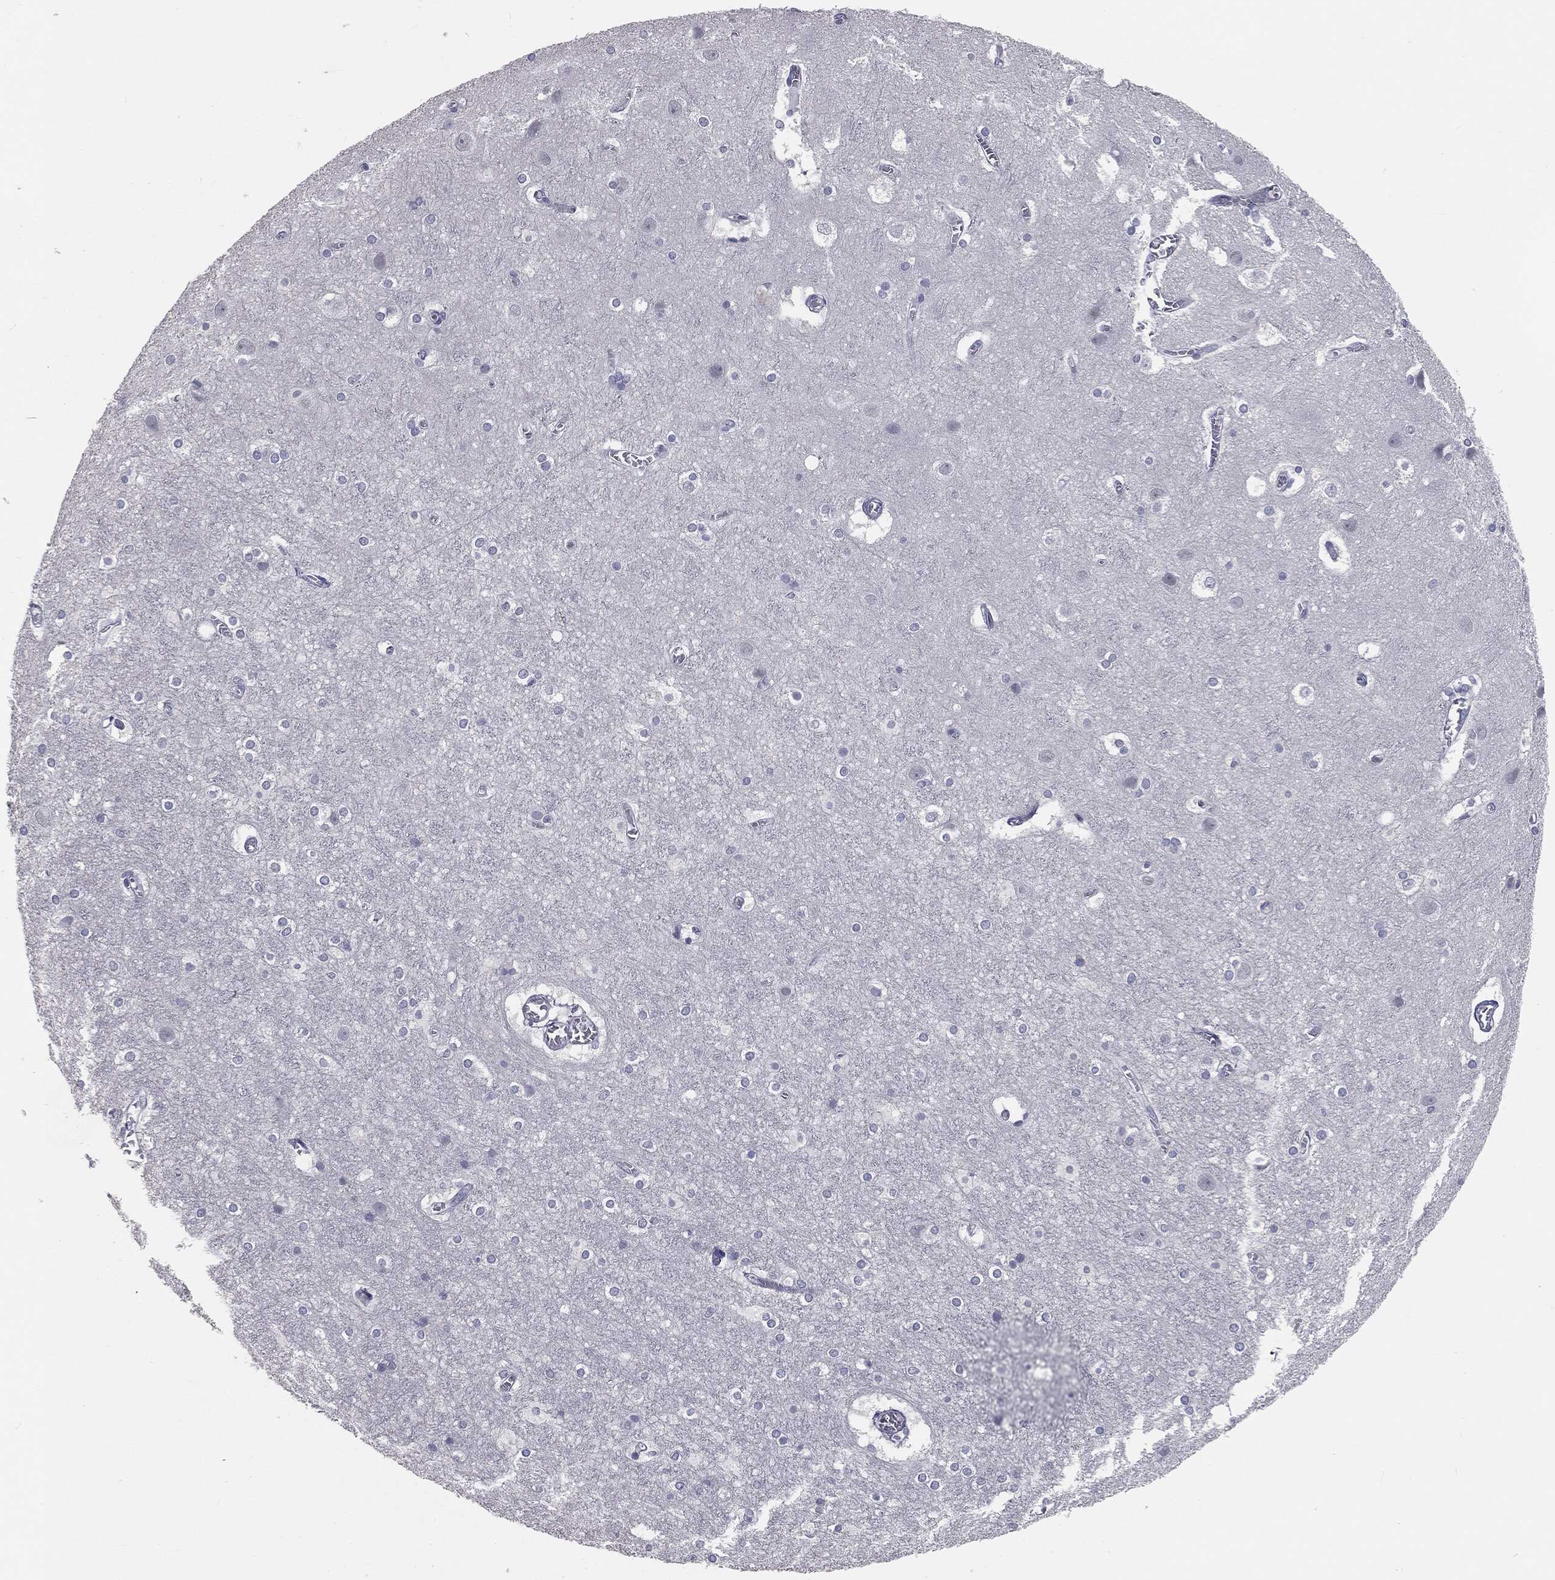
{"staining": {"intensity": "negative", "quantity": "none", "location": "none"}, "tissue": "cerebral cortex", "cell_type": "Endothelial cells", "image_type": "normal", "snomed": [{"axis": "morphology", "description": "Normal tissue, NOS"}, {"axis": "topography", "description": "Cerebral cortex"}], "caption": "A high-resolution image shows immunohistochemistry staining of unremarkable cerebral cortex, which shows no significant expression in endothelial cells.", "gene": "PRAME", "patient": {"sex": "male", "age": 59}}